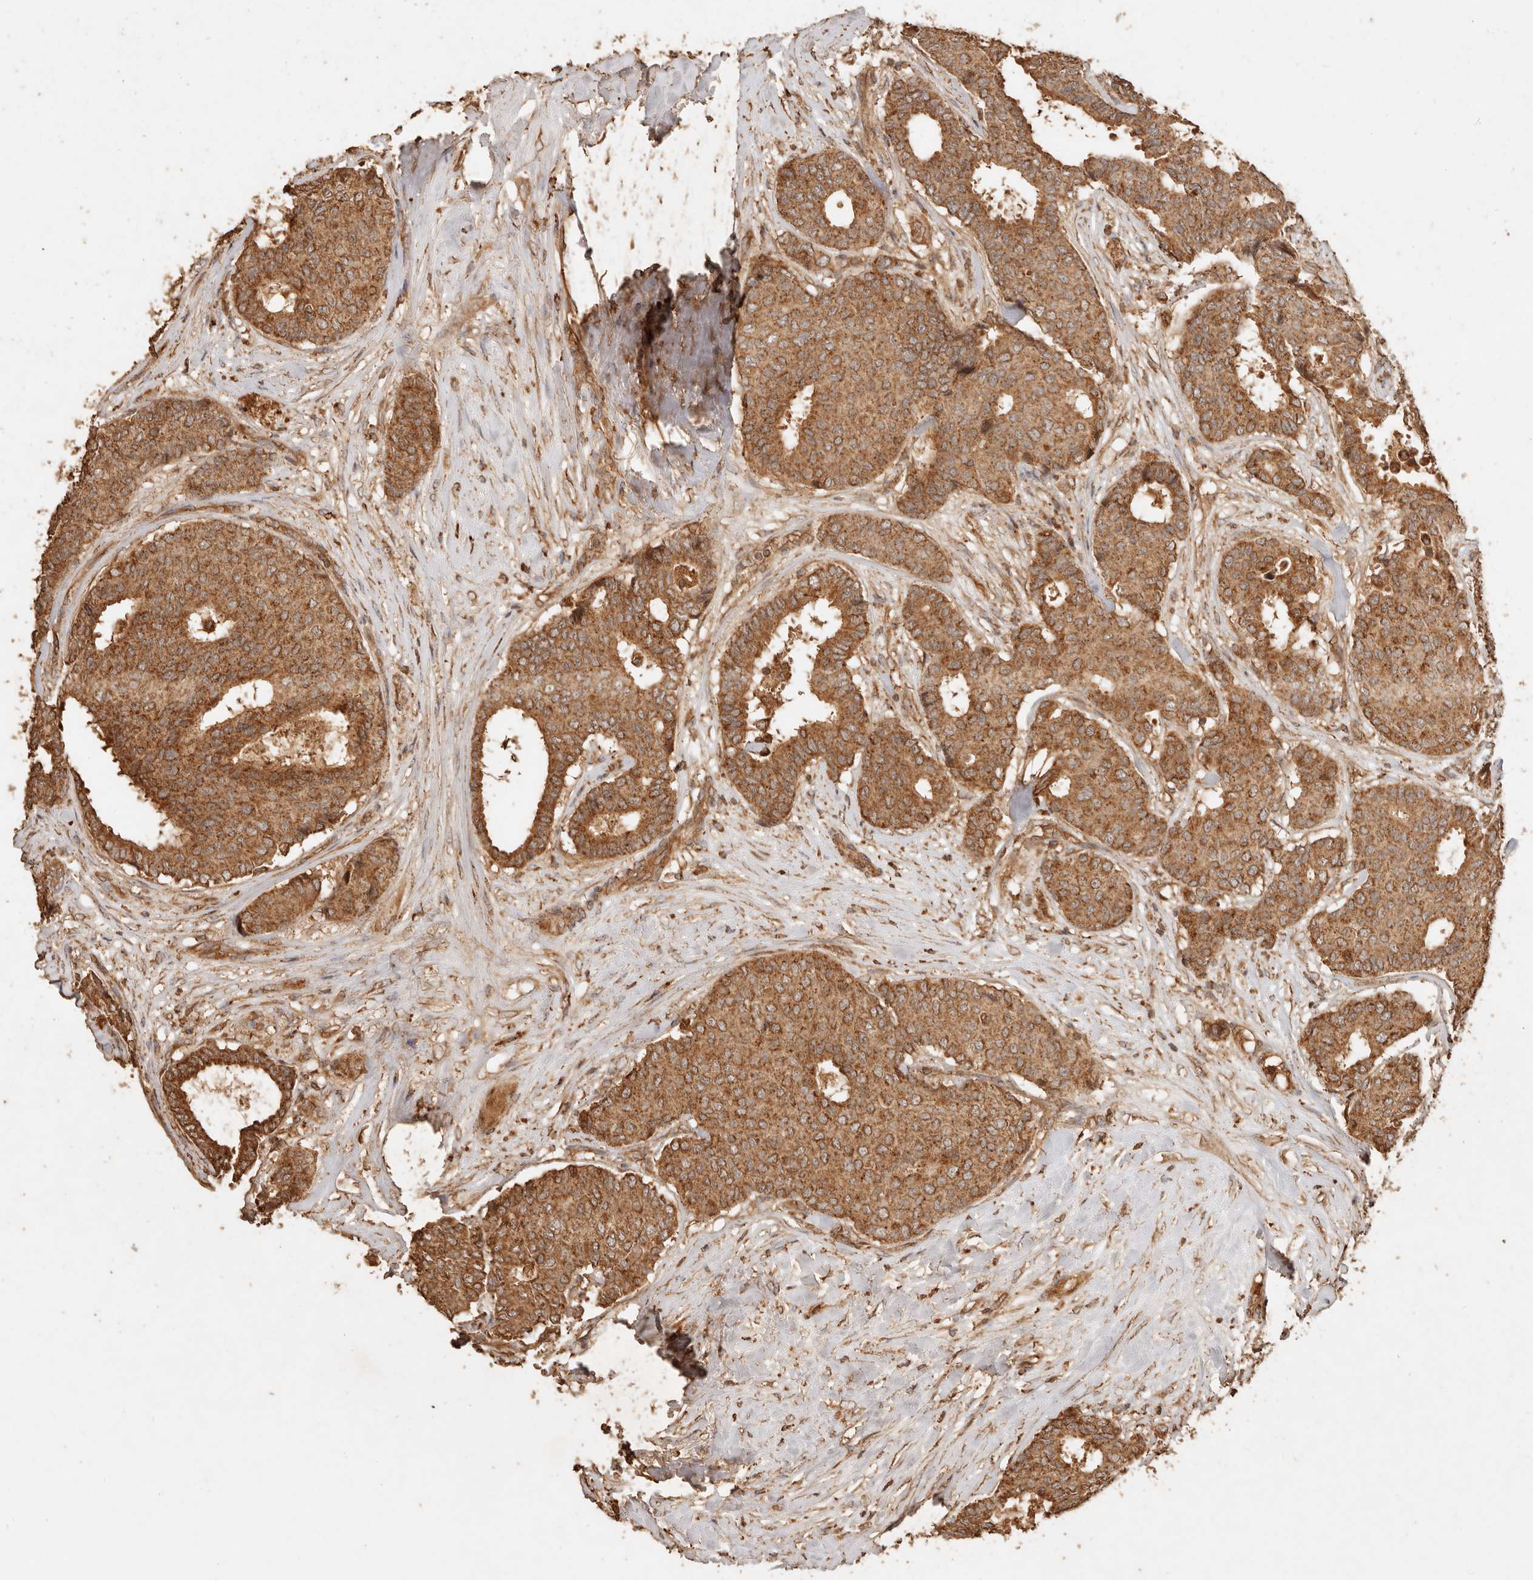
{"staining": {"intensity": "strong", "quantity": ">75%", "location": "cytoplasmic/membranous"}, "tissue": "breast cancer", "cell_type": "Tumor cells", "image_type": "cancer", "snomed": [{"axis": "morphology", "description": "Duct carcinoma"}, {"axis": "topography", "description": "Breast"}], "caption": "Immunohistochemistry photomicrograph of neoplastic tissue: human breast cancer (invasive ductal carcinoma) stained using immunohistochemistry (IHC) shows high levels of strong protein expression localized specifically in the cytoplasmic/membranous of tumor cells, appearing as a cytoplasmic/membranous brown color.", "gene": "FAM180B", "patient": {"sex": "female", "age": 75}}